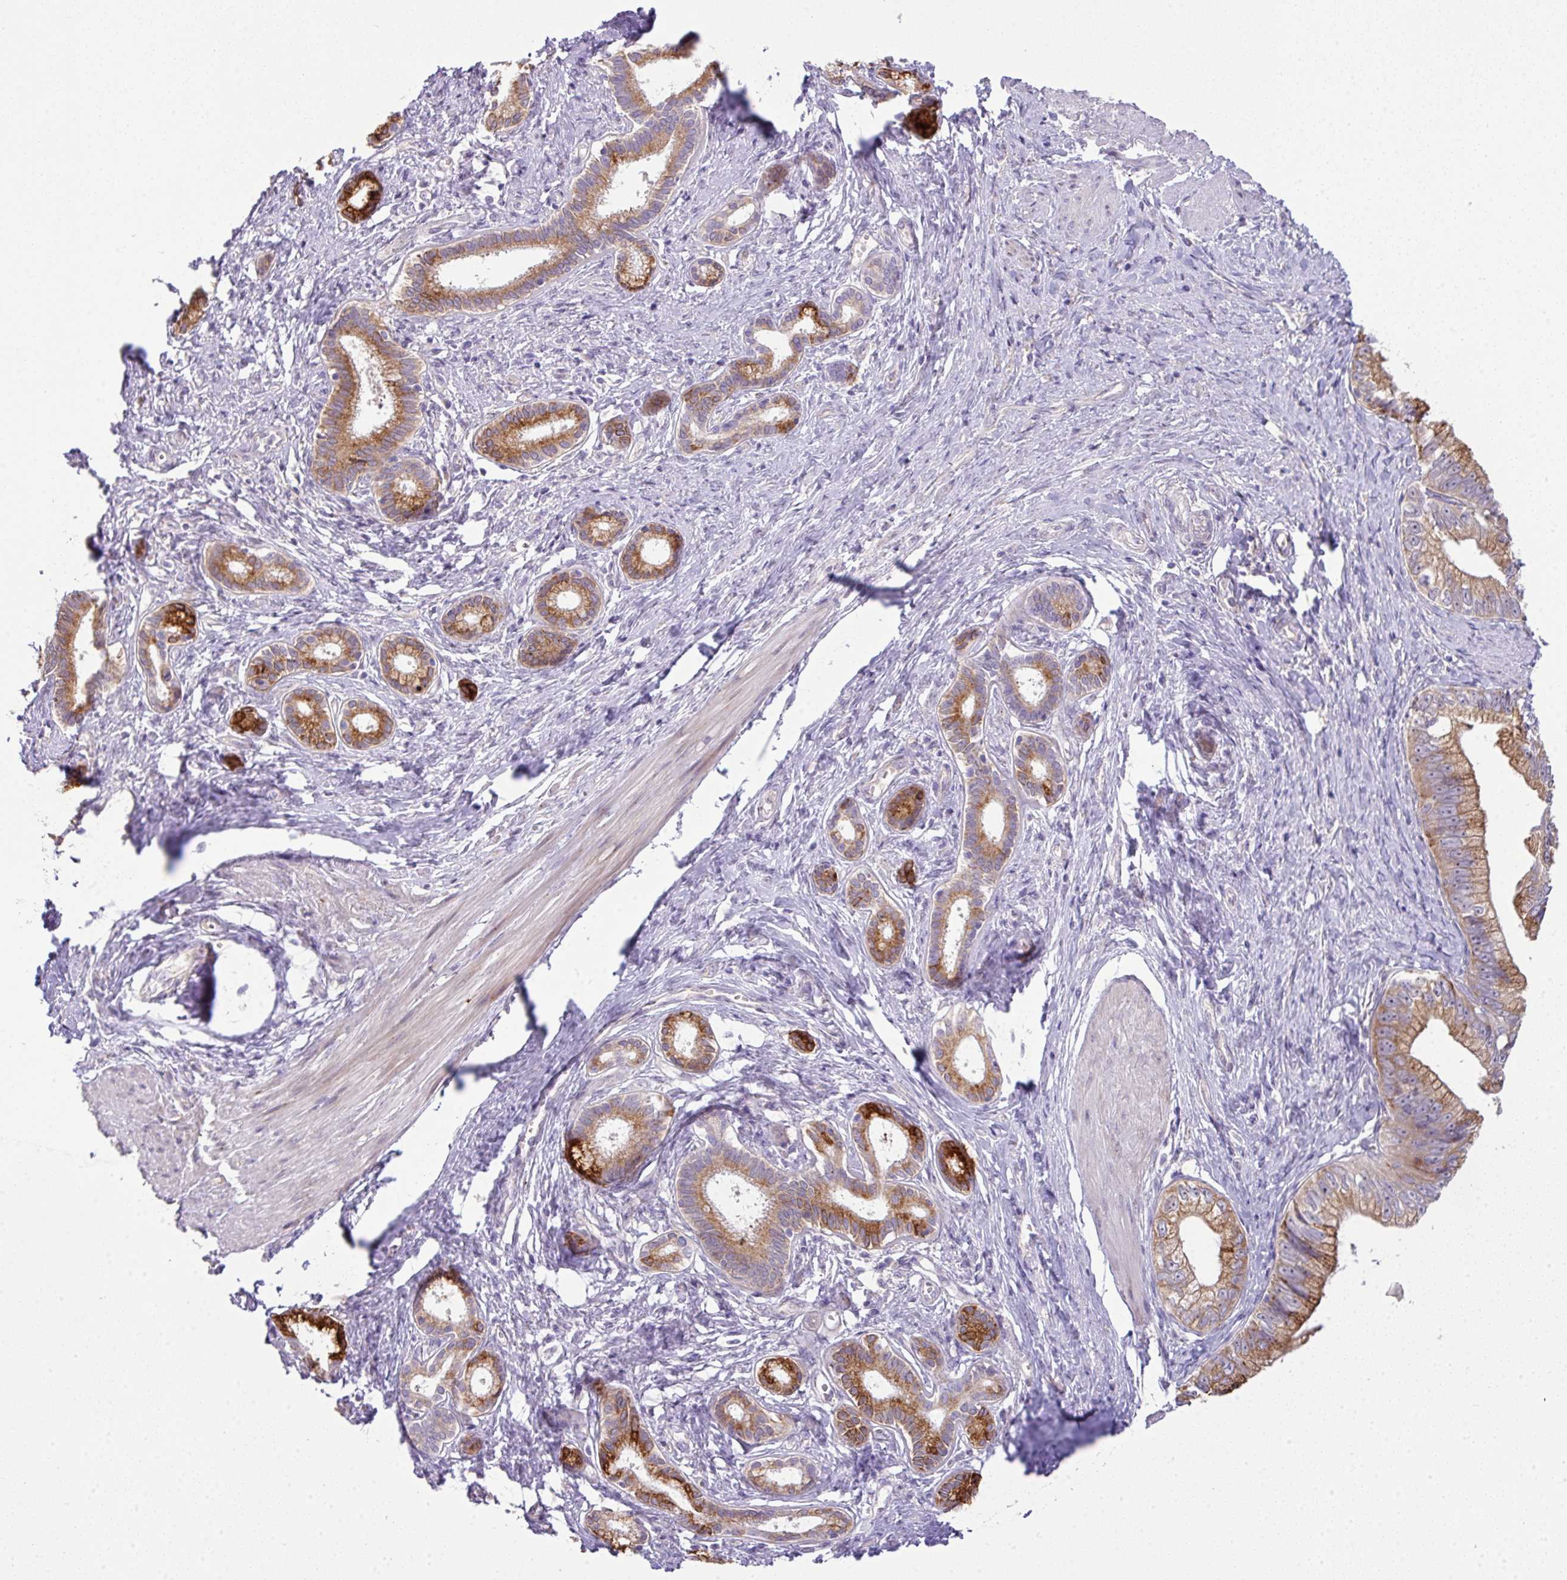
{"staining": {"intensity": "moderate", "quantity": ">75%", "location": "cytoplasmic/membranous"}, "tissue": "pancreatic cancer", "cell_type": "Tumor cells", "image_type": "cancer", "snomed": [{"axis": "morphology", "description": "Adenocarcinoma, NOS"}, {"axis": "topography", "description": "Pancreas"}], "caption": "Human pancreatic adenocarcinoma stained with a brown dye exhibits moderate cytoplasmic/membranous positive staining in about >75% of tumor cells.", "gene": "PIK3R5", "patient": {"sex": "male", "age": 70}}